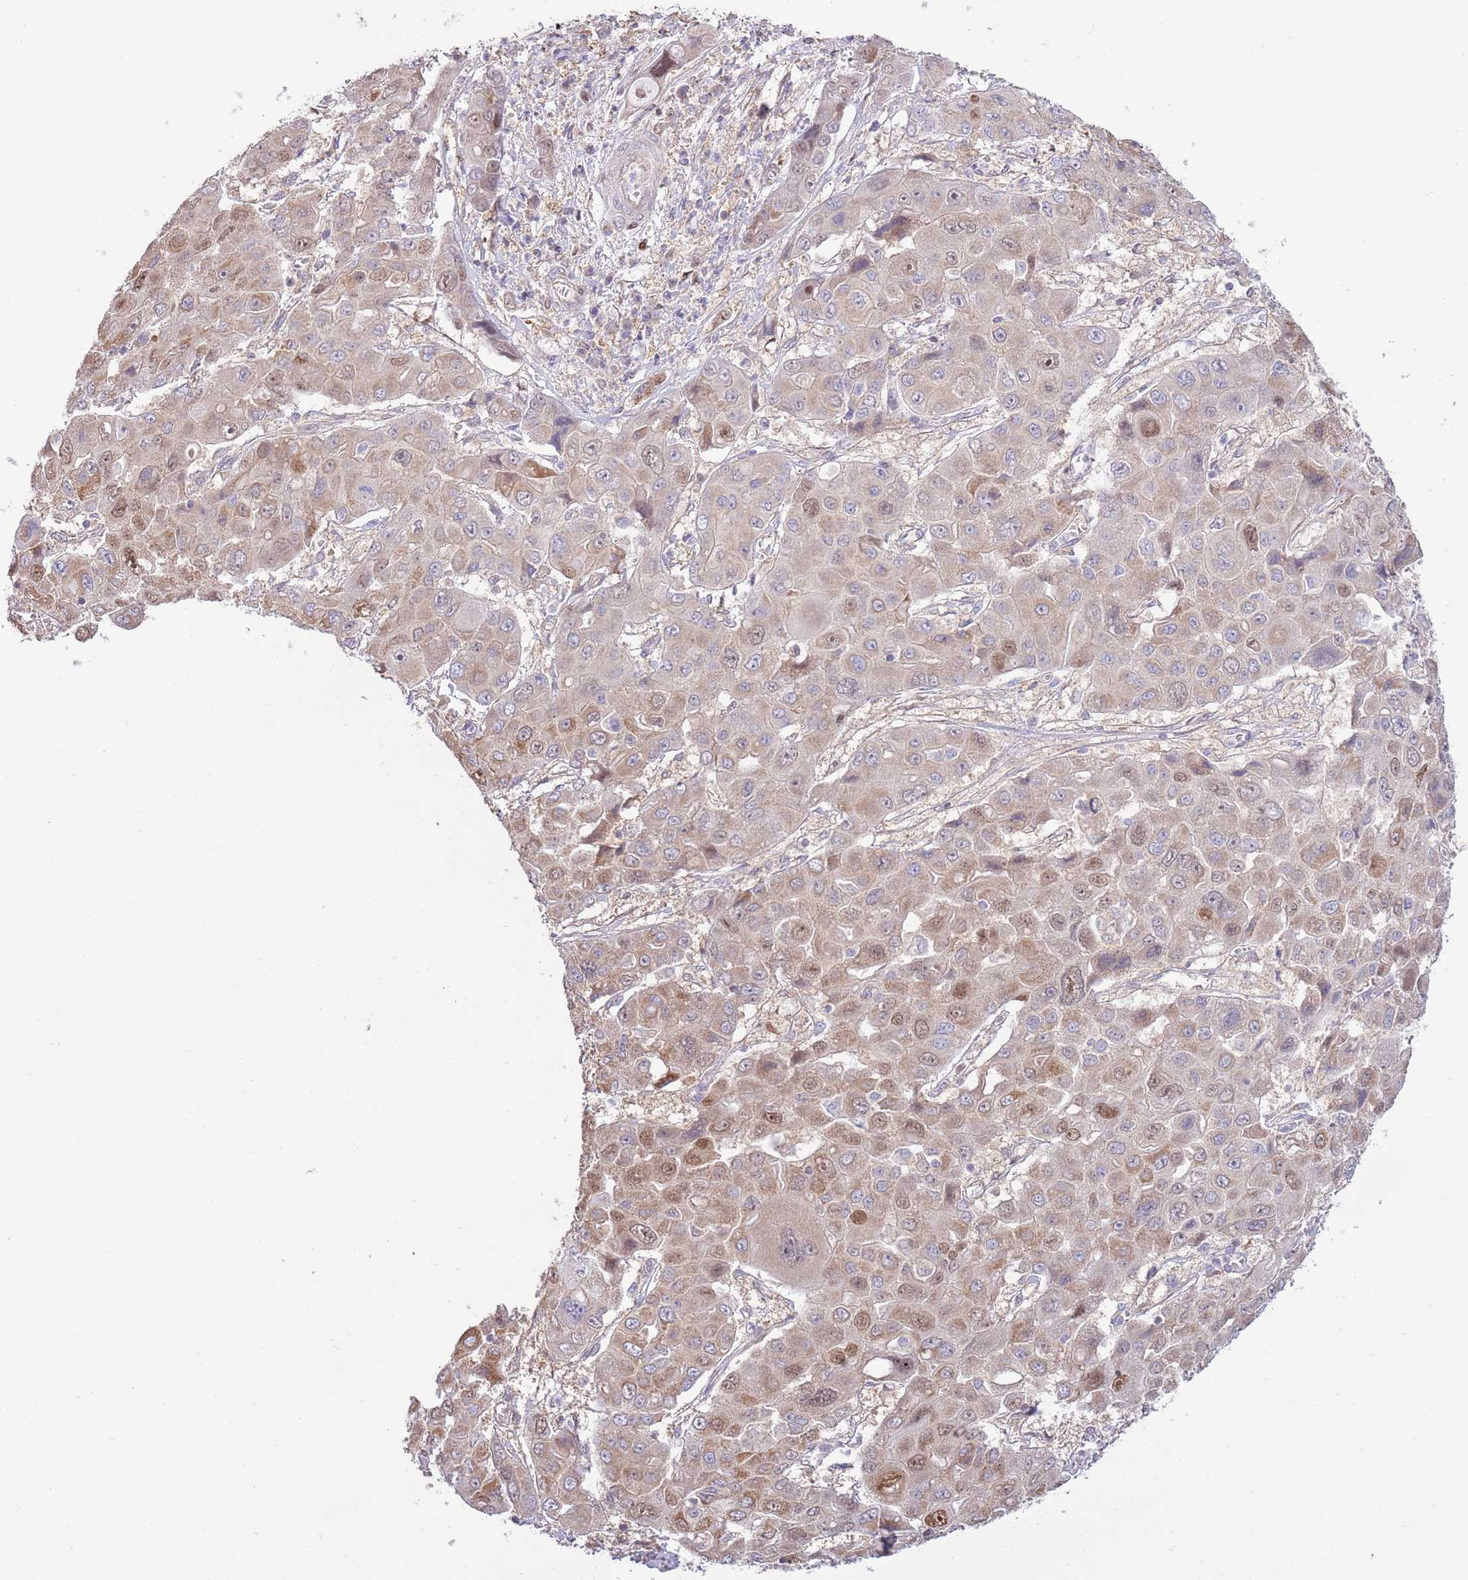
{"staining": {"intensity": "moderate", "quantity": "<25%", "location": "cytoplasmic/membranous,nuclear"}, "tissue": "liver cancer", "cell_type": "Tumor cells", "image_type": "cancer", "snomed": [{"axis": "morphology", "description": "Cholangiocarcinoma"}, {"axis": "topography", "description": "Liver"}], "caption": "Cholangiocarcinoma (liver) stained with immunohistochemistry (IHC) demonstrates moderate cytoplasmic/membranous and nuclear positivity in approximately <25% of tumor cells. Using DAB (brown) and hematoxylin (blue) stains, captured at high magnification using brightfield microscopy.", "gene": "ARL2BP", "patient": {"sex": "male", "age": 67}}